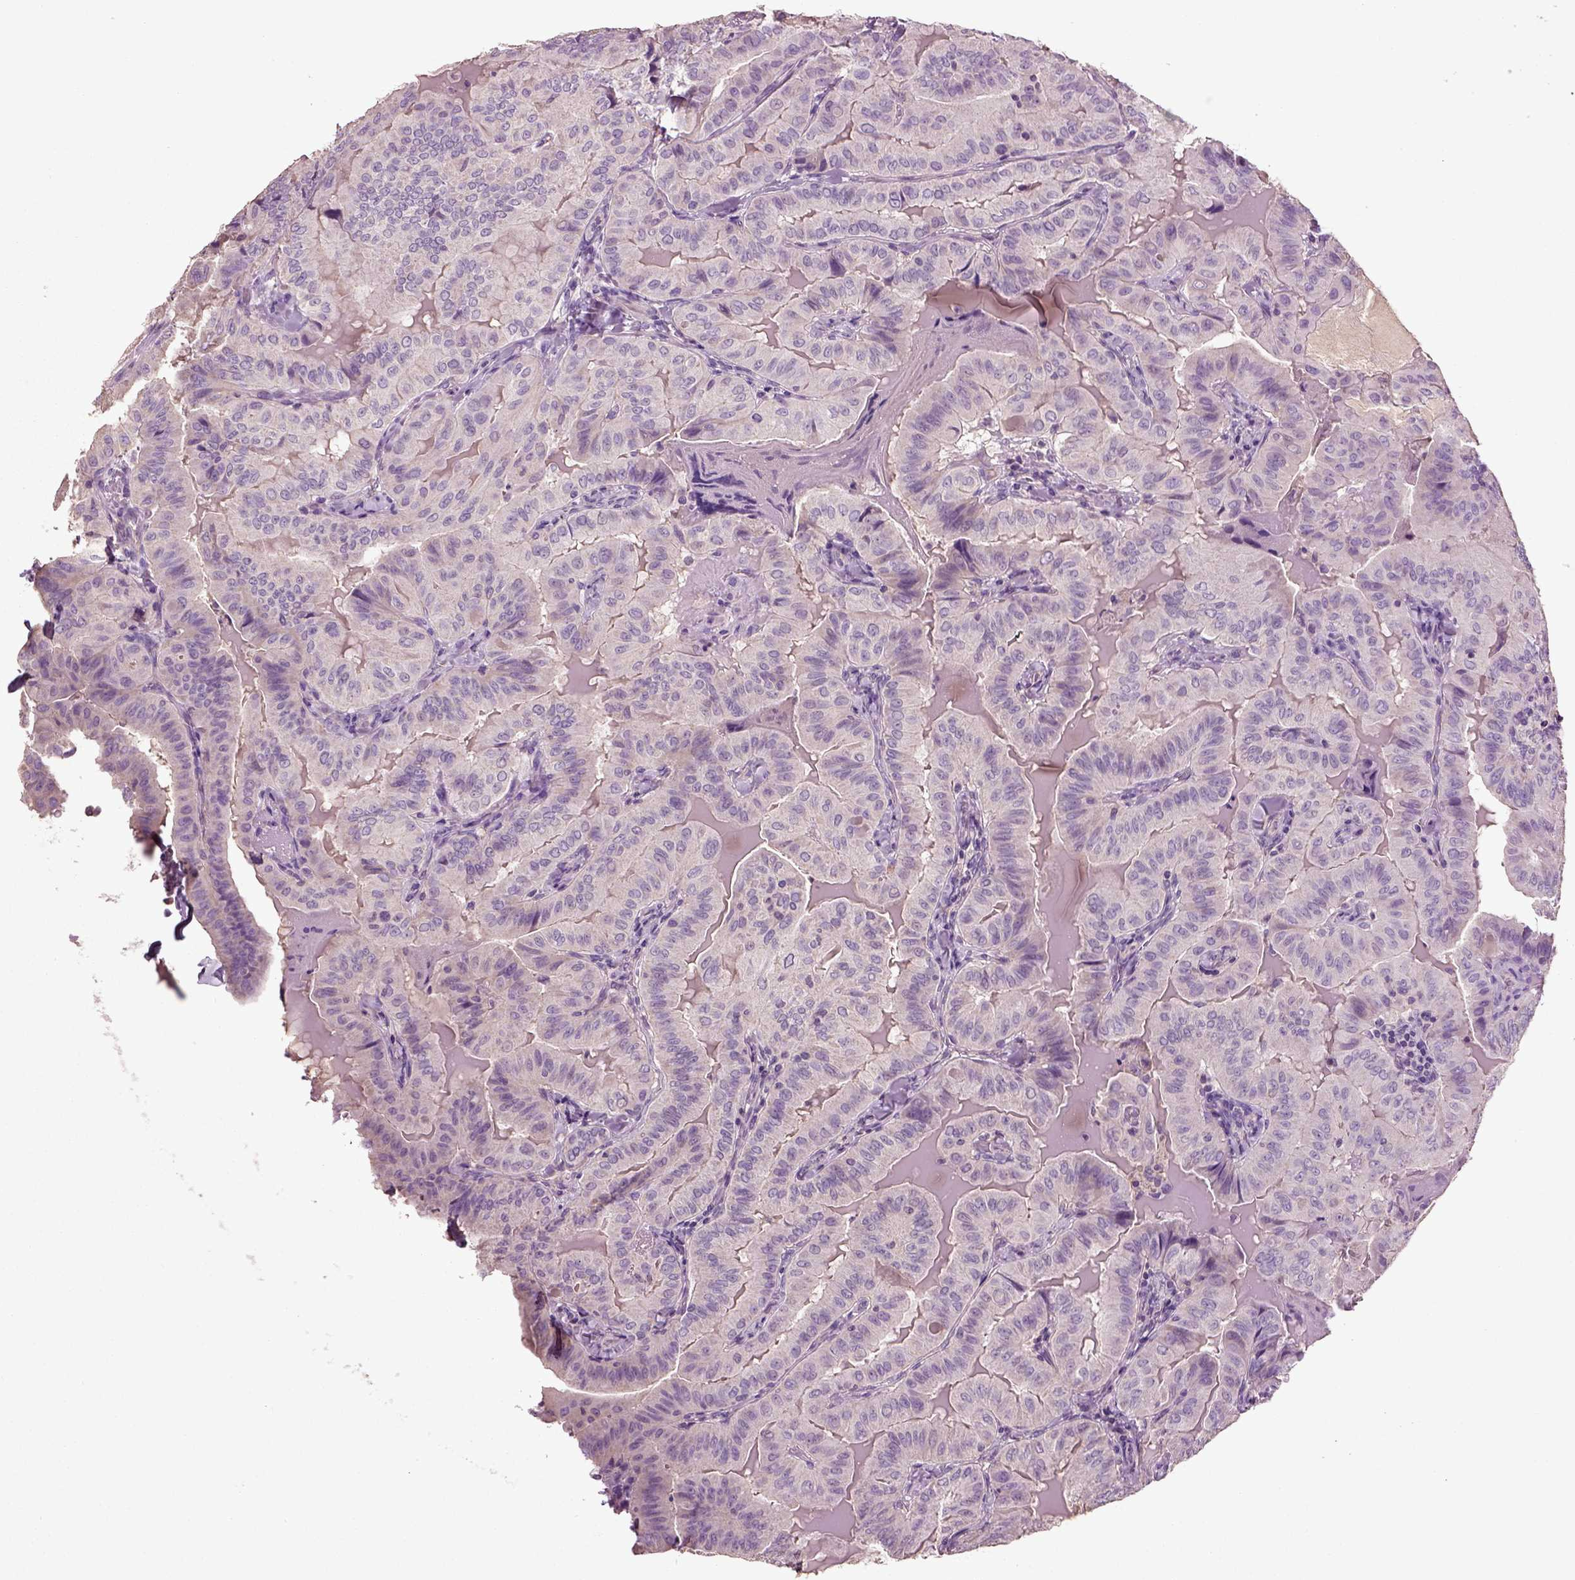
{"staining": {"intensity": "negative", "quantity": "none", "location": "none"}, "tissue": "thyroid cancer", "cell_type": "Tumor cells", "image_type": "cancer", "snomed": [{"axis": "morphology", "description": "Papillary adenocarcinoma, NOS"}, {"axis": "topography", "description": "Thyroid gland"}], "caption": "There is no significant expression in tumor cells of thyroid cancer (papillary adenocarcinoma).", "gene": "DEFB118", "patient": {"sex": "female", "age": 68}}